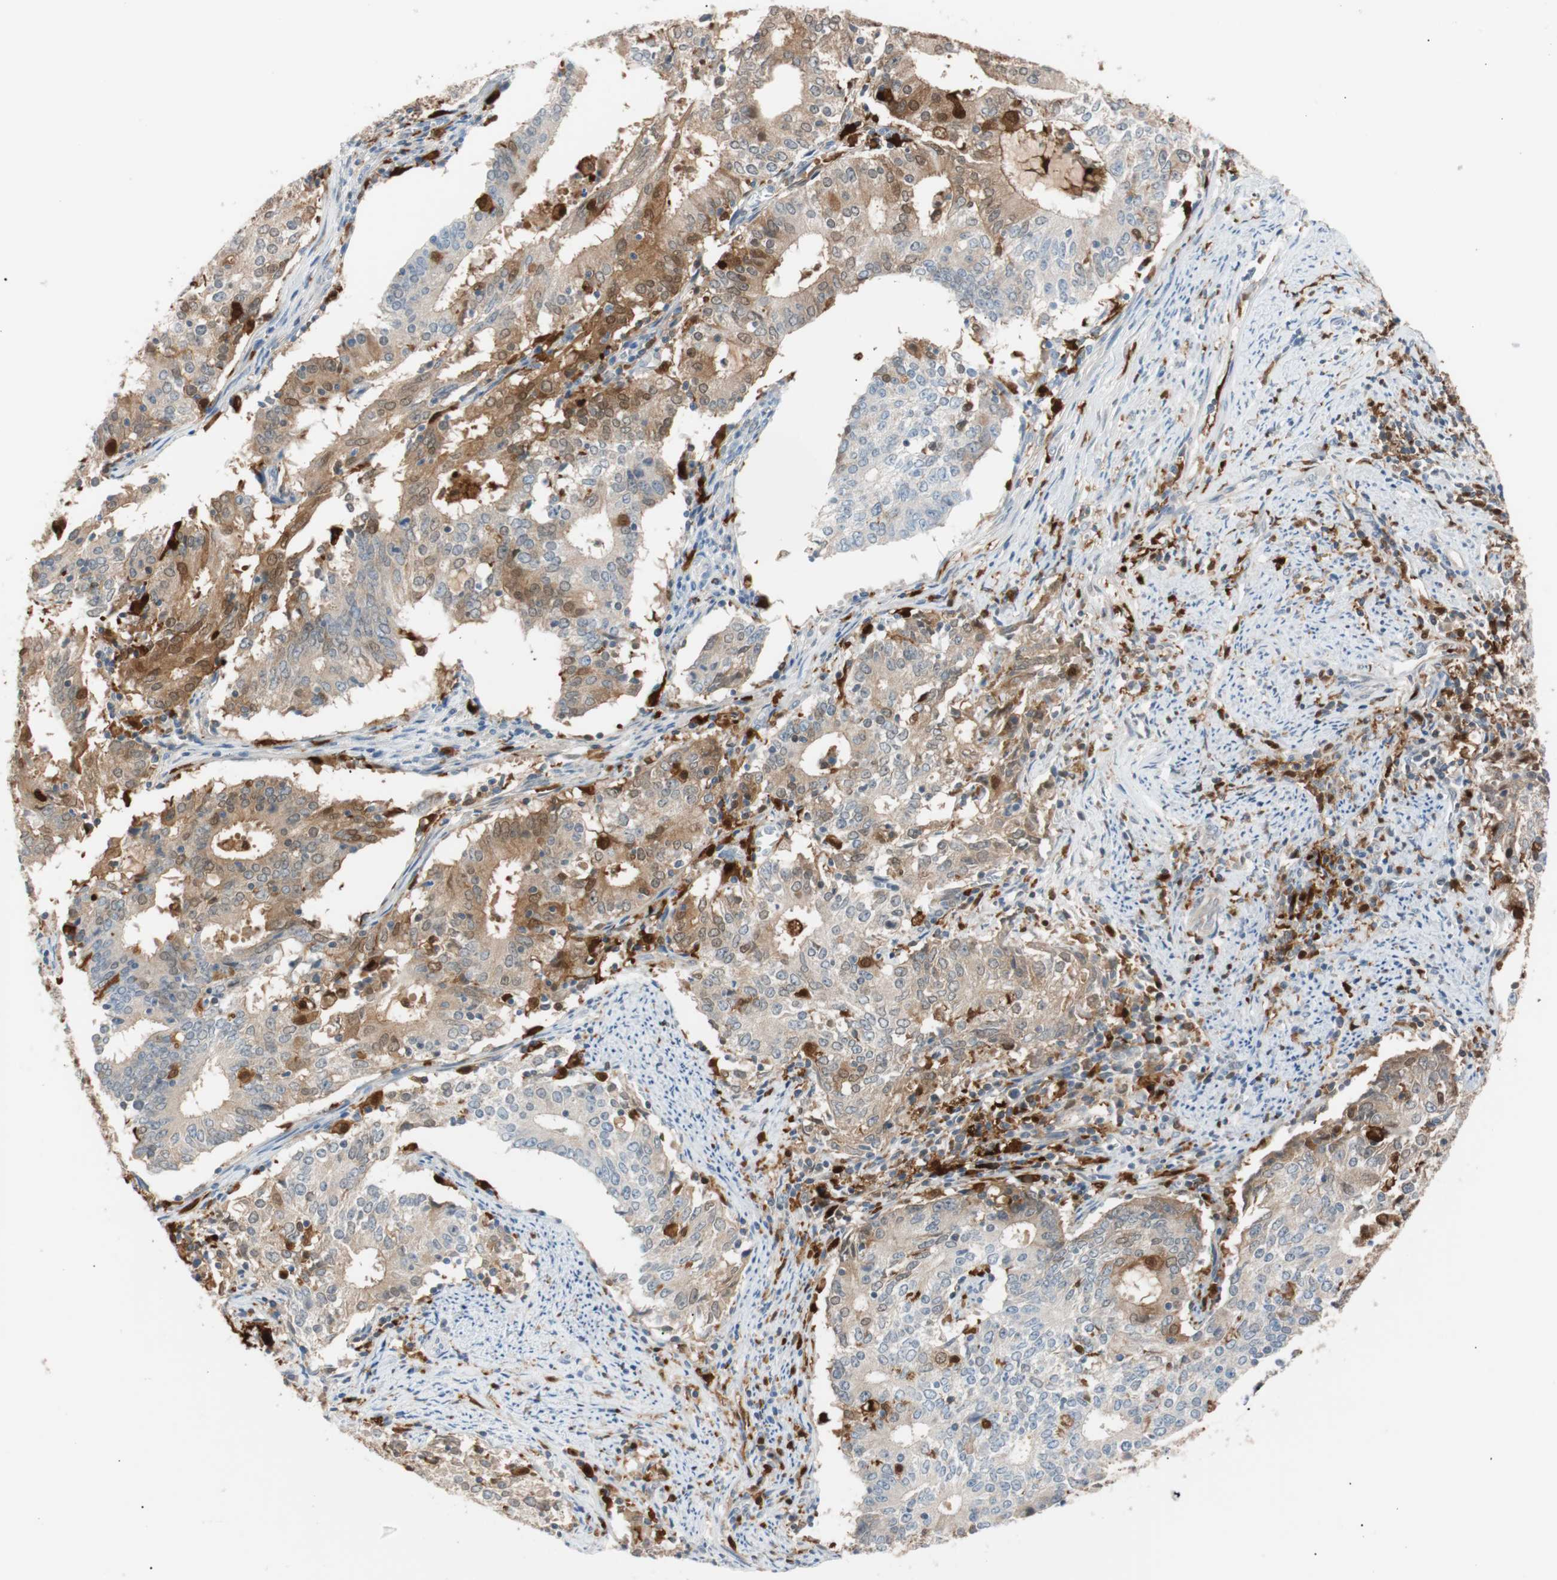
{"staining": {"intensity": "moderate", "quantity": "25%-75%", "location": "cytoplasmic/membranous,nuclear"}, "tissue": "cervical cancer", "cell_type": "Tumor cells", "image_type": "cancer", "snomed": [{"axis": "morphology", "description": "Adenocarcinoma, NOS"}, {"axis": "topography", "description": "Cervix"}], "caption": "Cervical cancer stained with immunohistochemistry demonstrates moderate cytoplasmic/membranous and nuclear expression in about 25%-75% of tumor cells.", "gene": "IL18", "patient": {"sex": "female", "age": 44}}